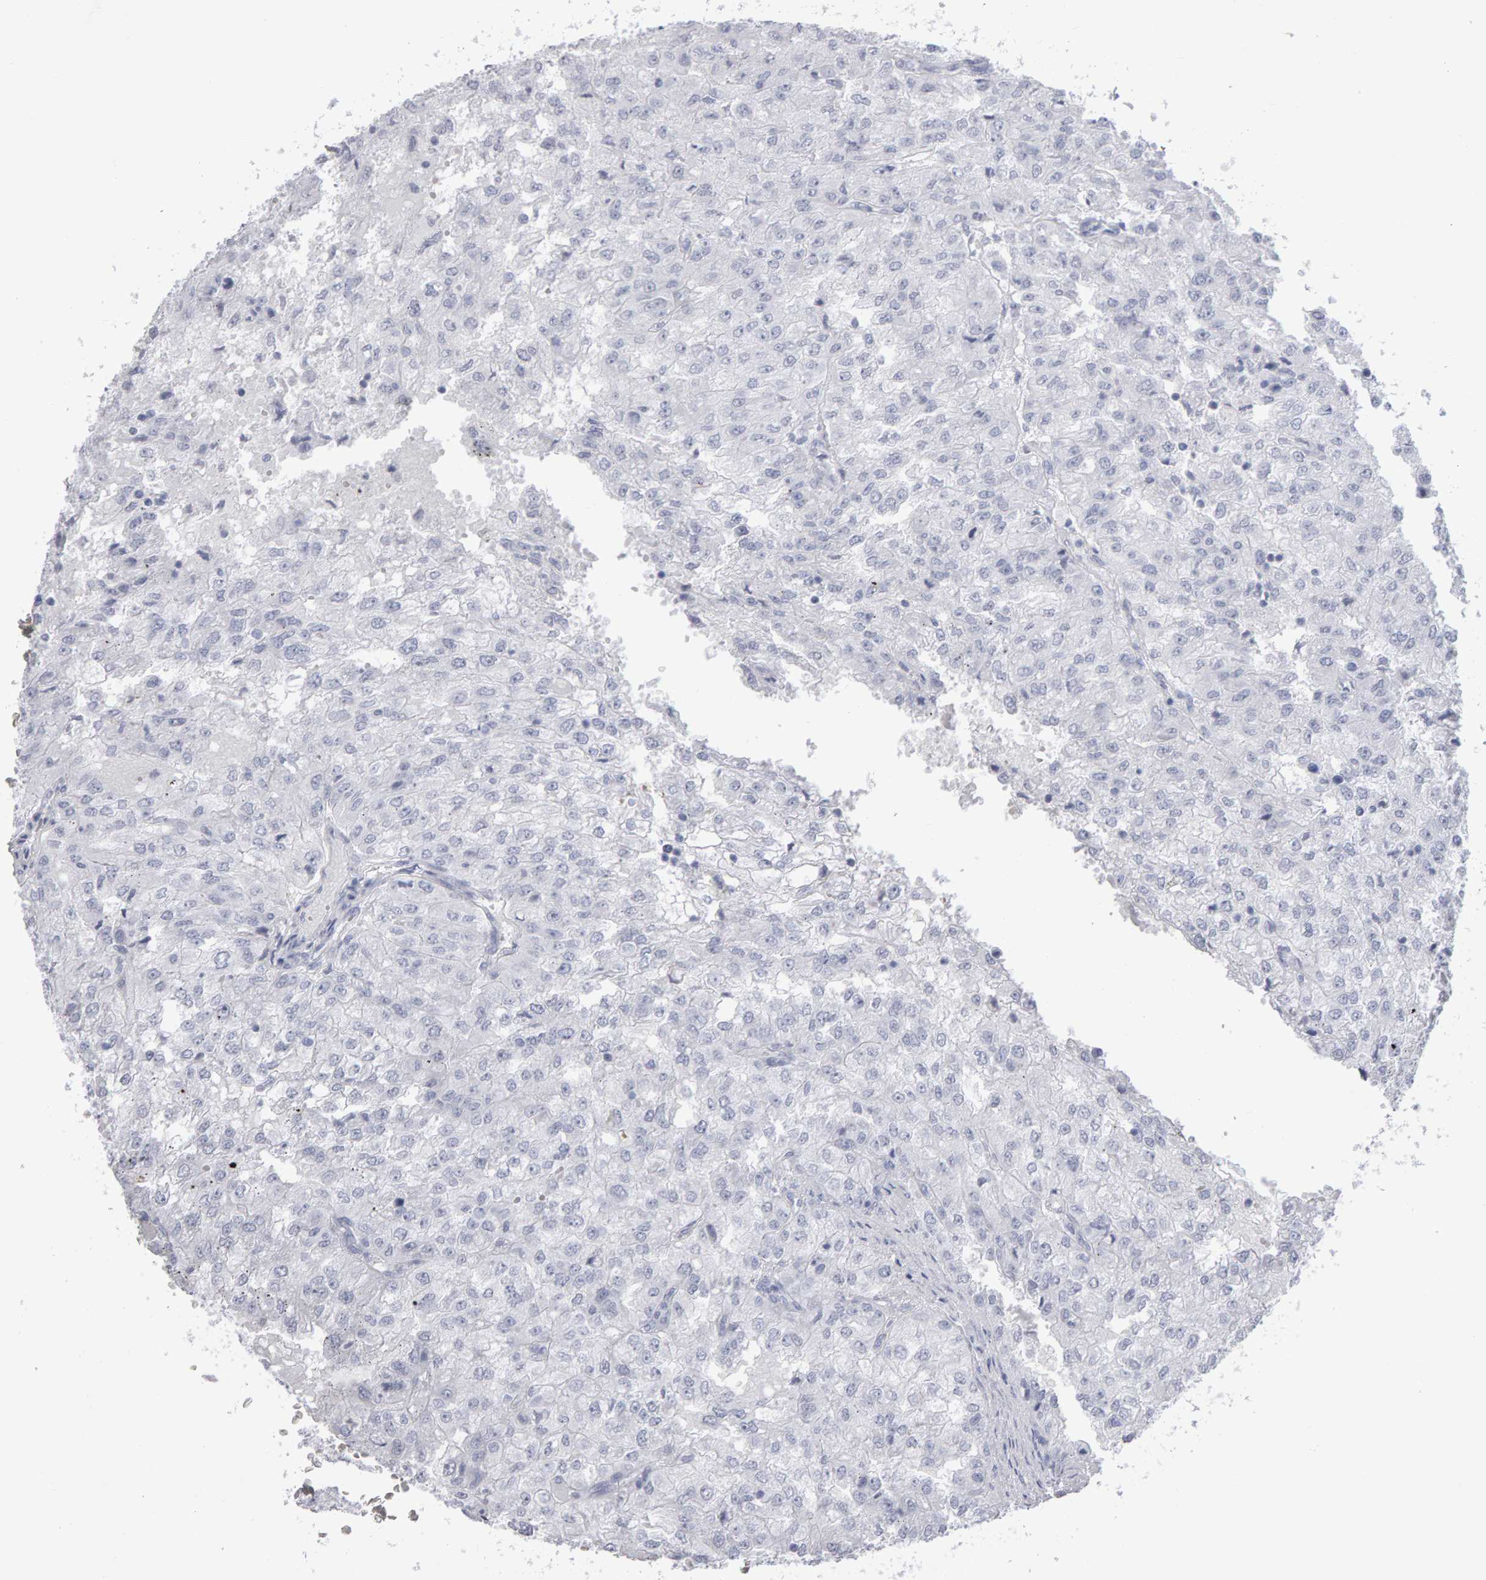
{"staining": {"intensity": "negative", "quantity": "none", "location": "none"}, "tissue": "renal cancer", "cell_type": "Tumor cells", "image_type": "cancer", "snomed": [{"axis": "morphology", "description": "Adenocarcinoma, NOS"}, {"axis": "topography", "description": "Kidney"}], "caption": "Immunohistochemistry (IHC) of human renal adenocarcinoma exhibits no expression in tumor cells.", "gene": "NCDN", "patient": {"sex": "female", "age": 54}}